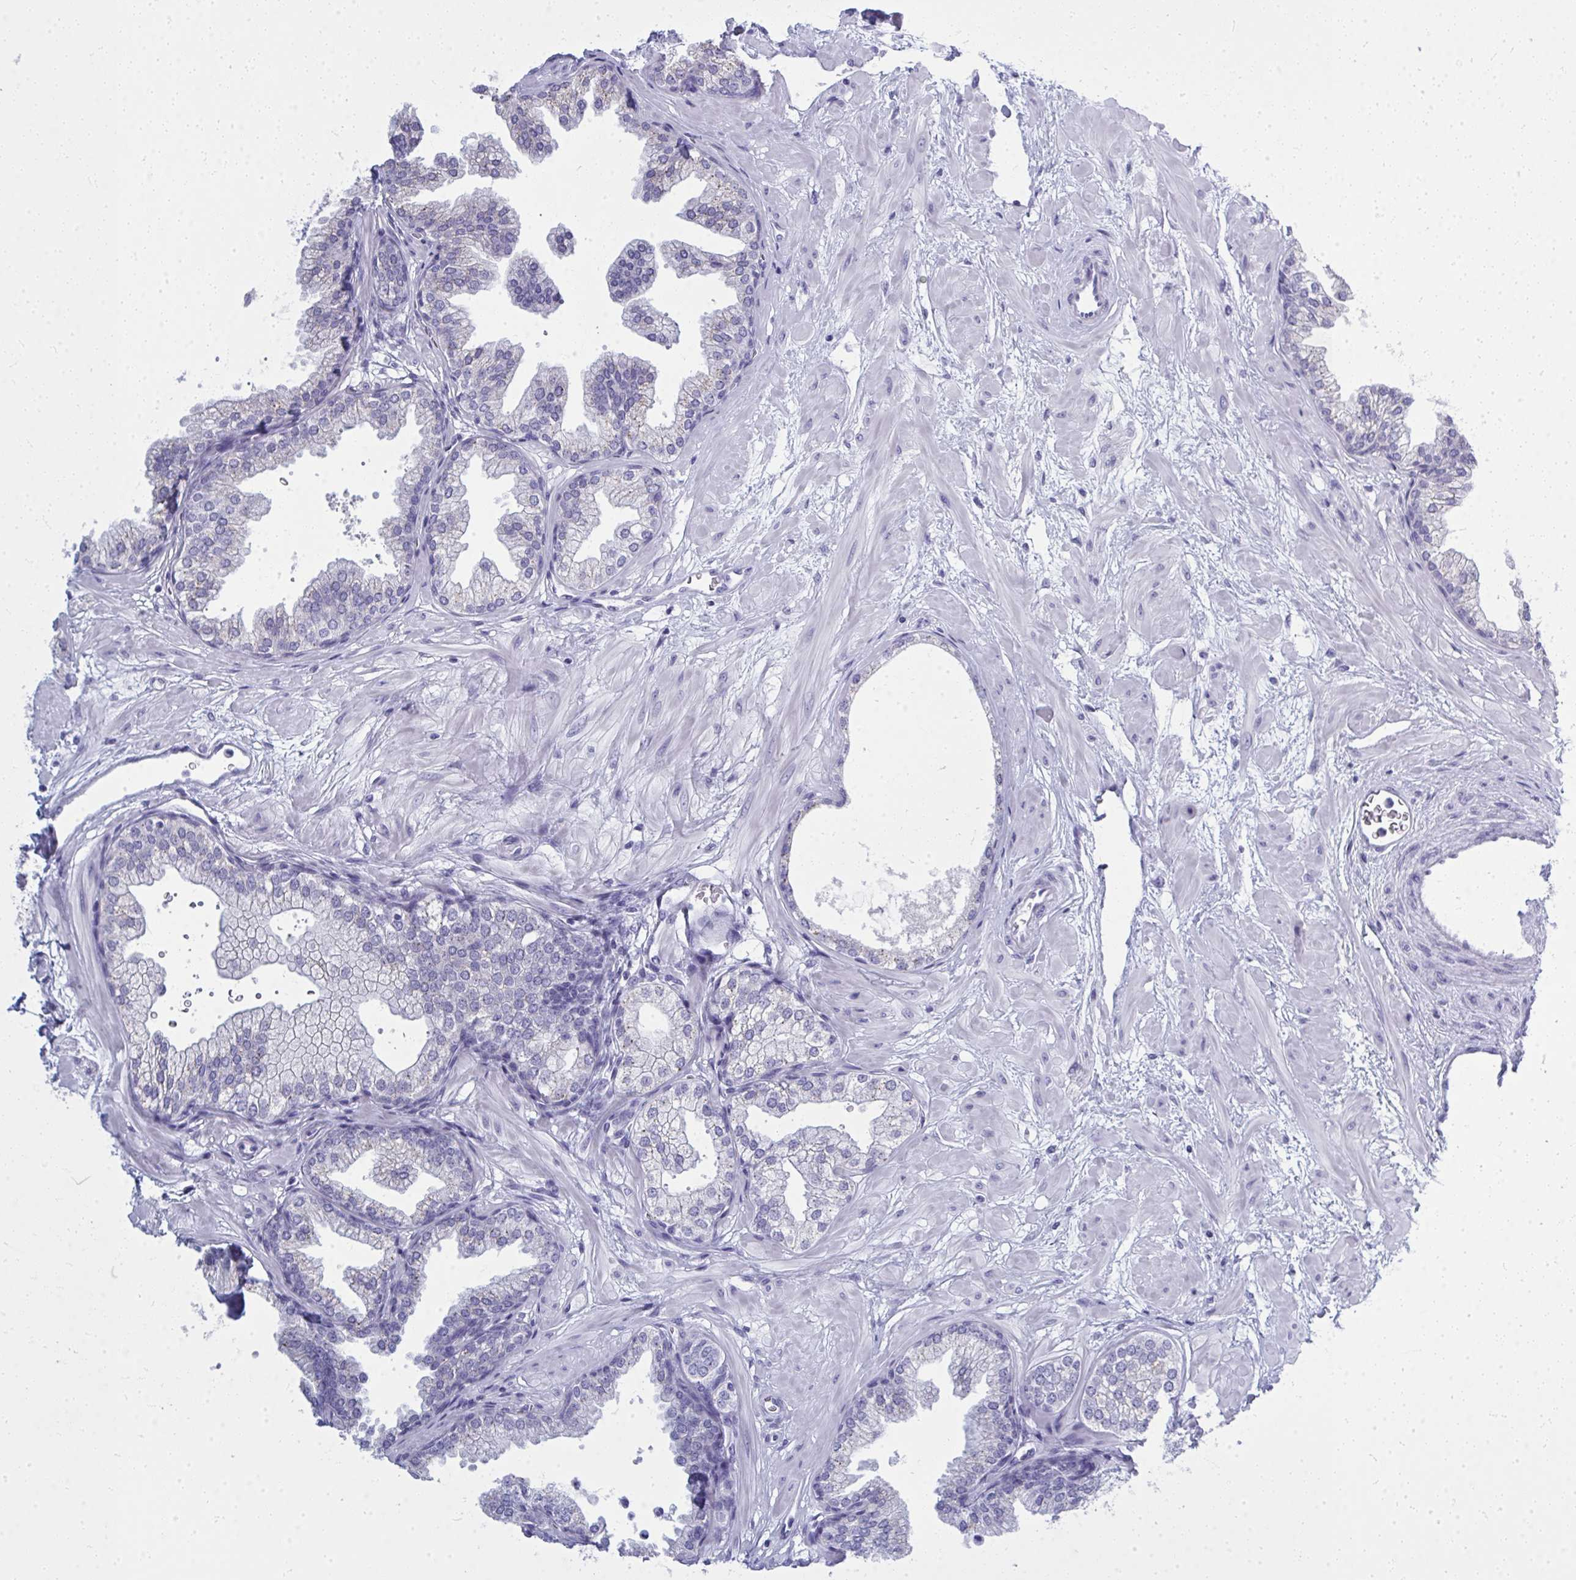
{"staining": {"intensity": "weak", "quantity": "<25%", "location": "cytoplasmic/membranous"}, "tissue": "prostate", "cell_type": "Glandular cells", "image_type": "normal", "snomed": [{"axis": "morphology", "description": "Normal tissue, NOS"}, {"axis": "topography", "description": "Prostate"}], "caption": "A photomicrograph of prostate stained for a protein exhibits no brown staining in glandular cells. (Brightfield microscopy of DAB (3,3'-diaminobenzidine) immunohistochemistry at high magnification).", "gene": "QDPR", "patient": {"sex": "male", "age": 37}}